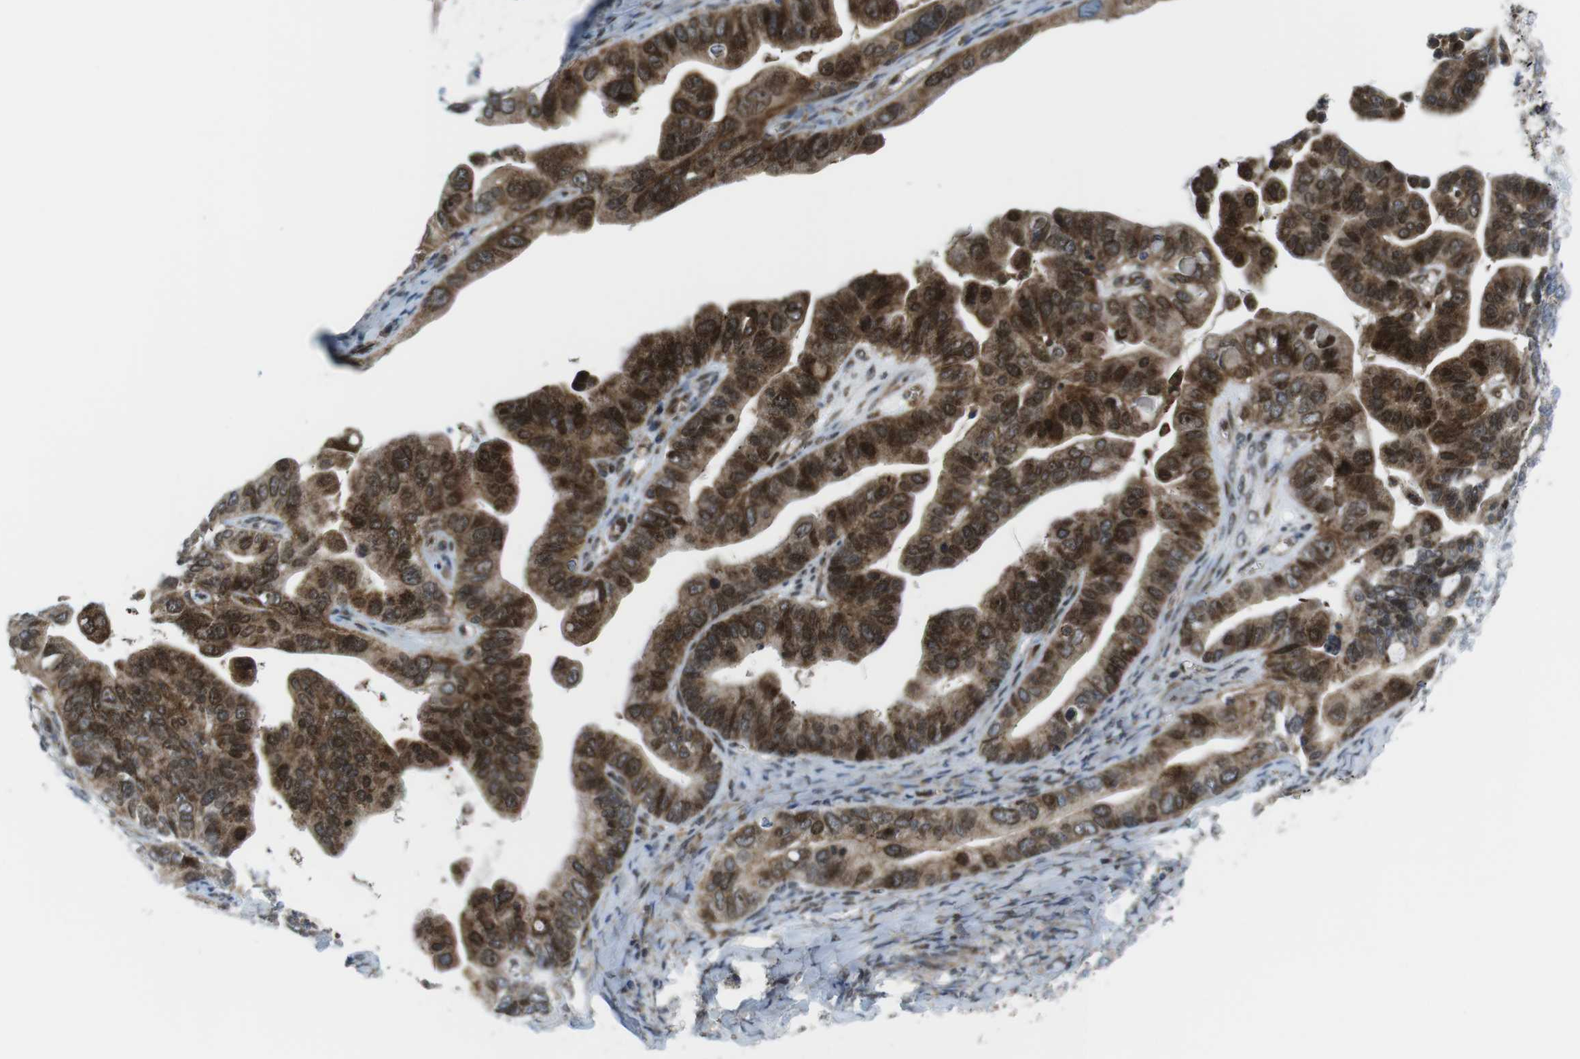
{"staining": {"intensity": "moderate", "quantity": "25%-75%", "location": "cytoplasmic/membranous,nuclear"}, "tissue": "ovarian cancer", "cell_type": "Tumor cells", "image_type": "cancer", "snomed": [{"axis": "morphology", "description": "Cystadenocarcinoma, serous, NOS"}, {"axis": "topography", "description": "Ovary"}], "caption": "Serous cystadenocarcinoma (ovarian) stained for a protein (brown) exhibits moderate cytoplasmic/membranous and nuclear positive staining in approximately 25%-75% of tumor cells.", "gene": "CUL7", "patient": {"sex": "female", "age": 56}}